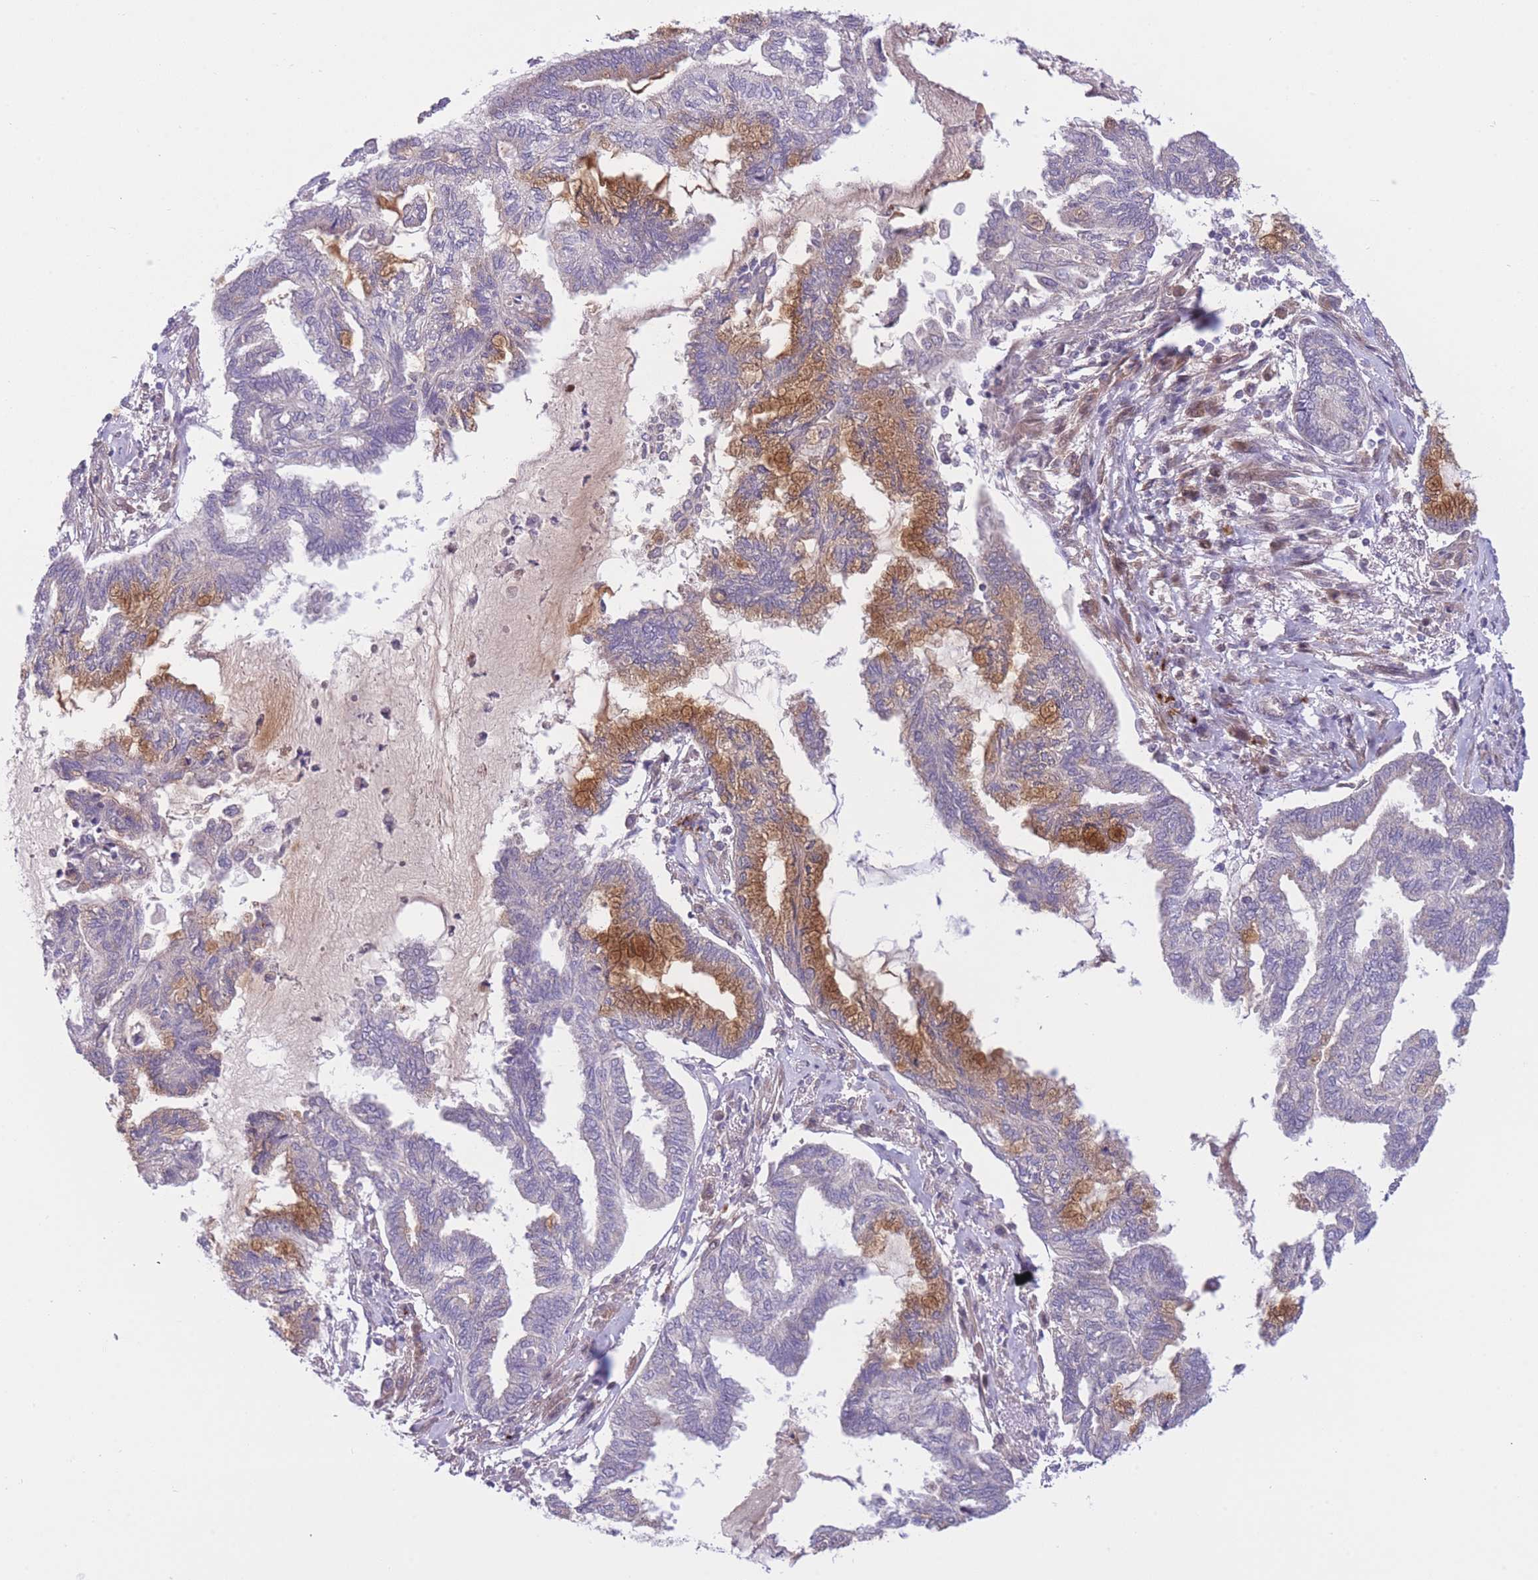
{"staining": {"intensity": "moderate", "quantity": "25%-75%", "location": "cytoplasmic/membranous"}, "tissue": "endometrial cancer", "cell_type": "Tumor cells", "image_type": "cancer", "snomed": [{"axis": "morphology", "description": "Adenocarcinoma, NOS"}, {"axis": "topography", "description": "Endometrium"}], "caption": "Endometrial adenocarcinoma stained with a protein marker reveals moderate staining in tumor cells.", "gene": "CDC25B", "patient": {"sex": "female", "age": 86}}